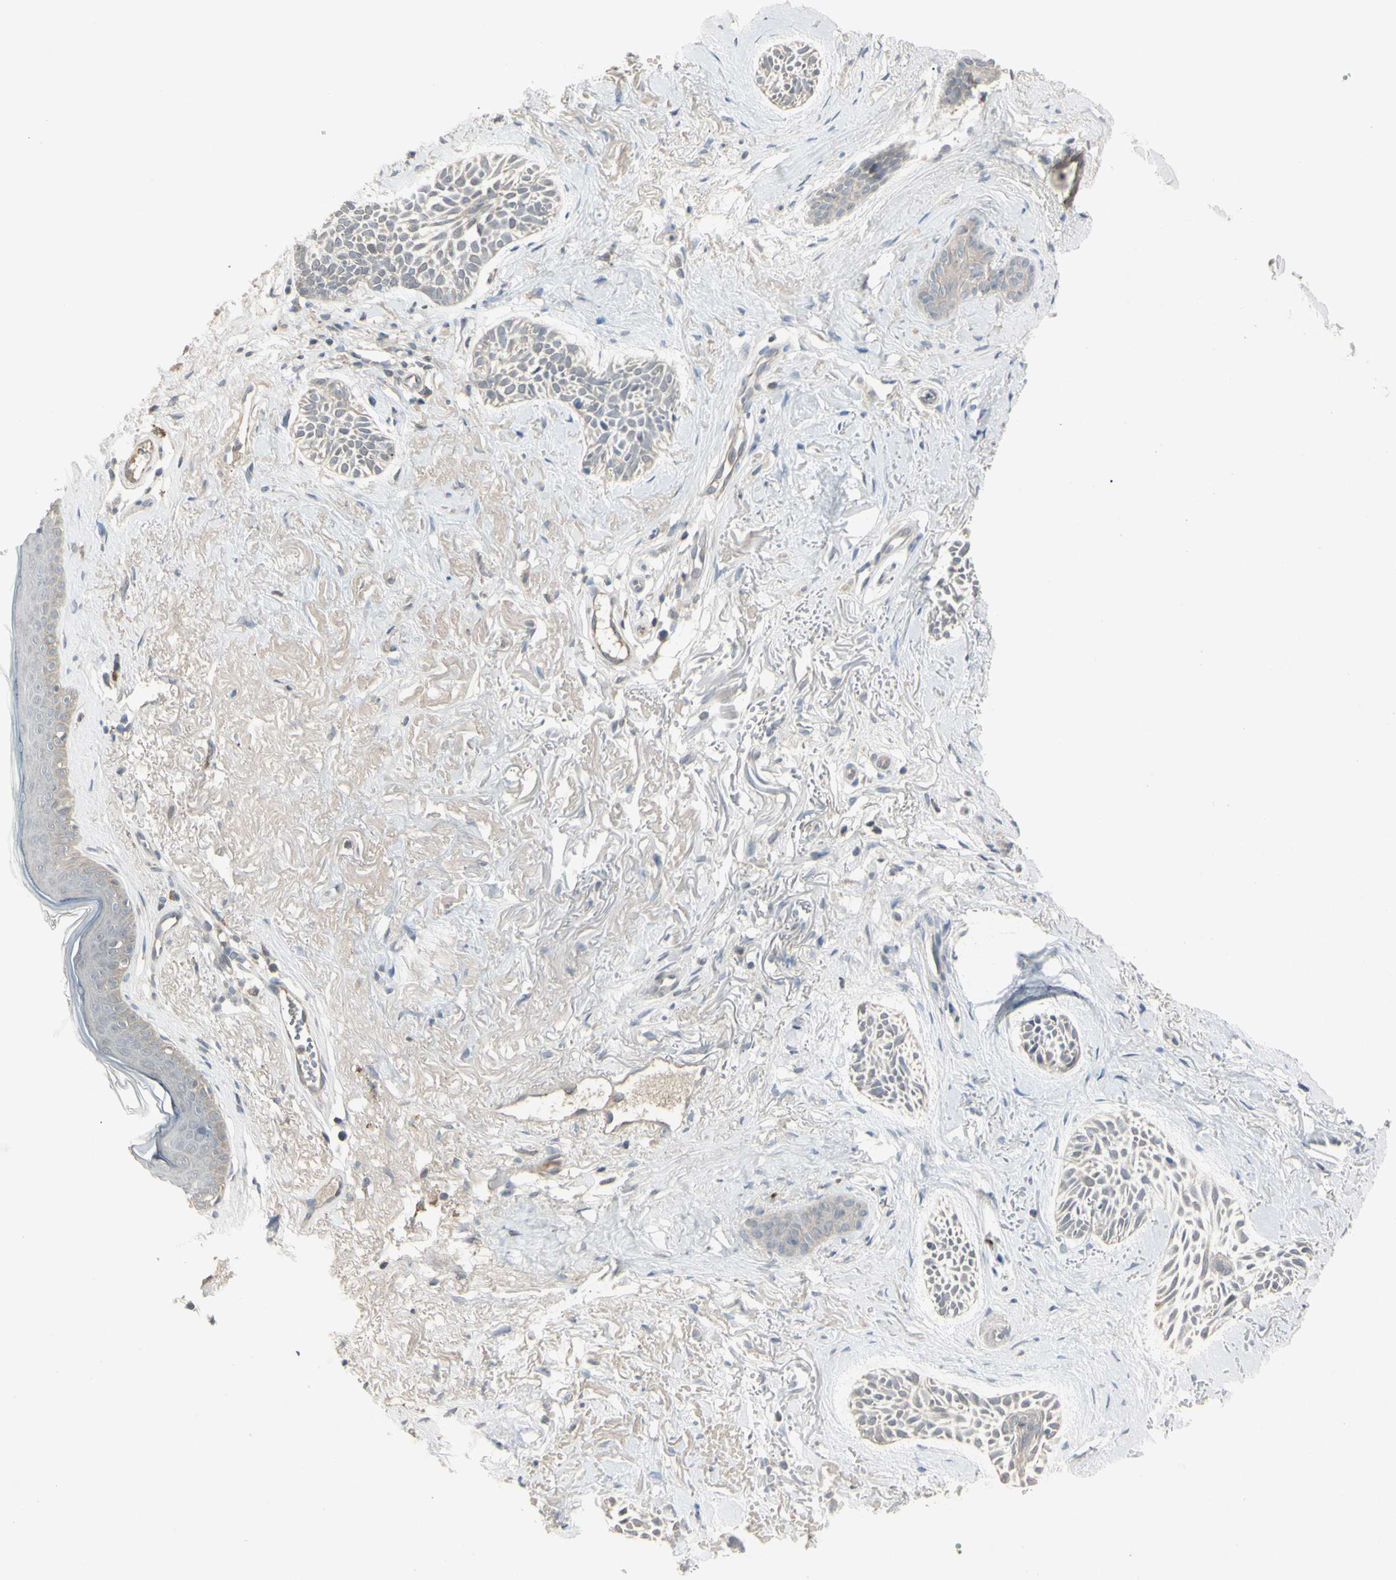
{"staining": {"intensity": "negative", "quantity": "none", "location": "none"}, "tissue": "skin cancer", "cell_type": "Tumor cells", "image_type": "cancer", "snomed": [{"axis": "morphology", "description": "Normal tissue, NOS"}, {"axis": "morphology", "description": "Basal cell carcinoma"}, {"axis": "topography", "description": "Skin"}], "caption": "Immunohistochemistry of skin cancer (basal cell carcinoma) displays no positivity in tumor cells.", "gene": "PIAS4", "patient": {"sex": "female", "age": 84}}